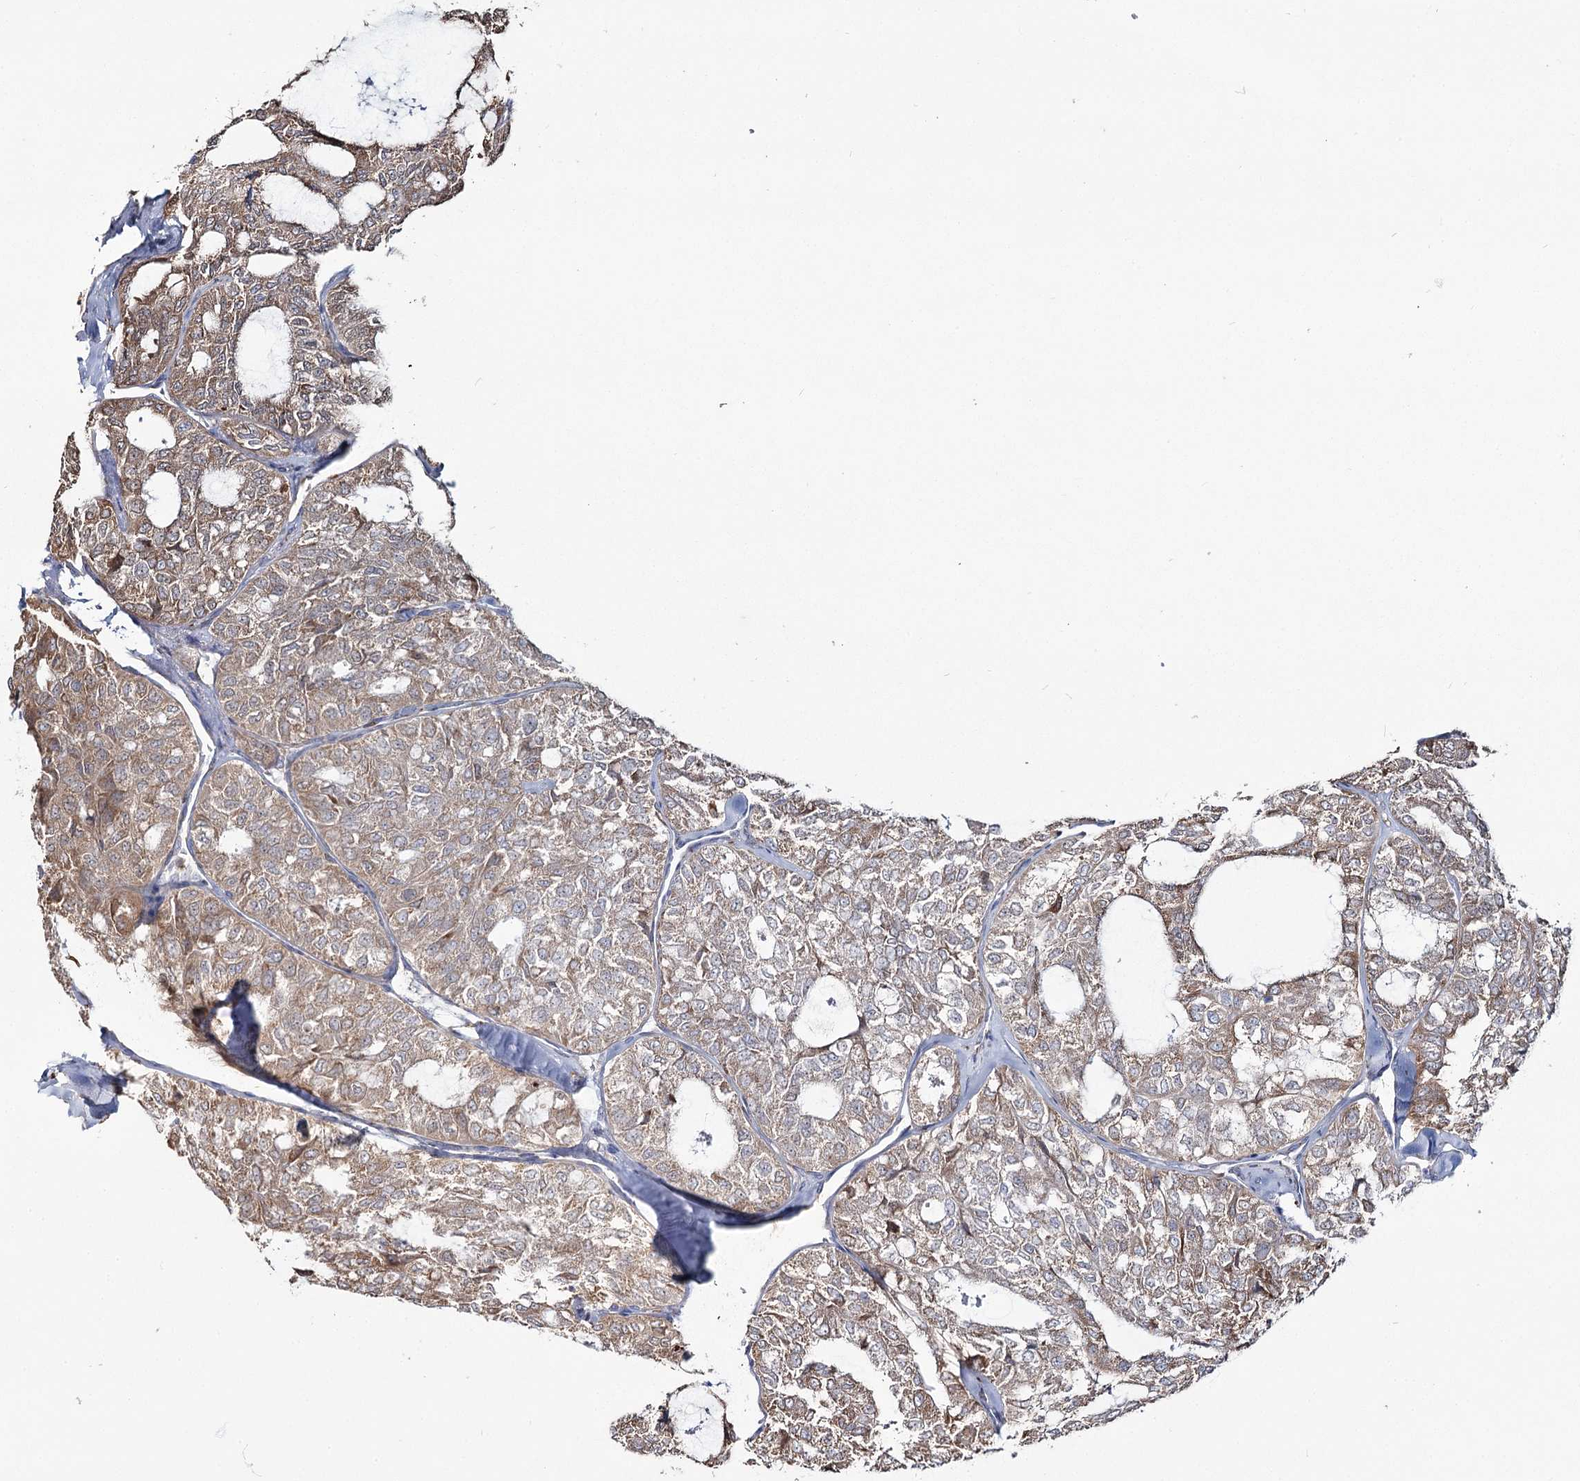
{"staining": {"intensity": "weak", "quantity": "25%-75%", "location": "cytoplasmic/membranous"}, "tissue": "thyroid cancer", "cell_type": "Tumor cells", "image_type": "cancer", "snomed": [{"axis": "morphology", "description": "Follicular adenoma carcinoma, NOS"}, {"axis": "topography", "description": "Thyroid gland"}], "caption": "Immunohistochemical staining of human thyroid follicular adenoma carcinoma exhibits low levels of weak cytoplasmic/membranous protein positivity in approximately 25%-75% of tumor cells.", "gene": "ZCCHC9", "patient": {"sex": "male", "age": 75}}